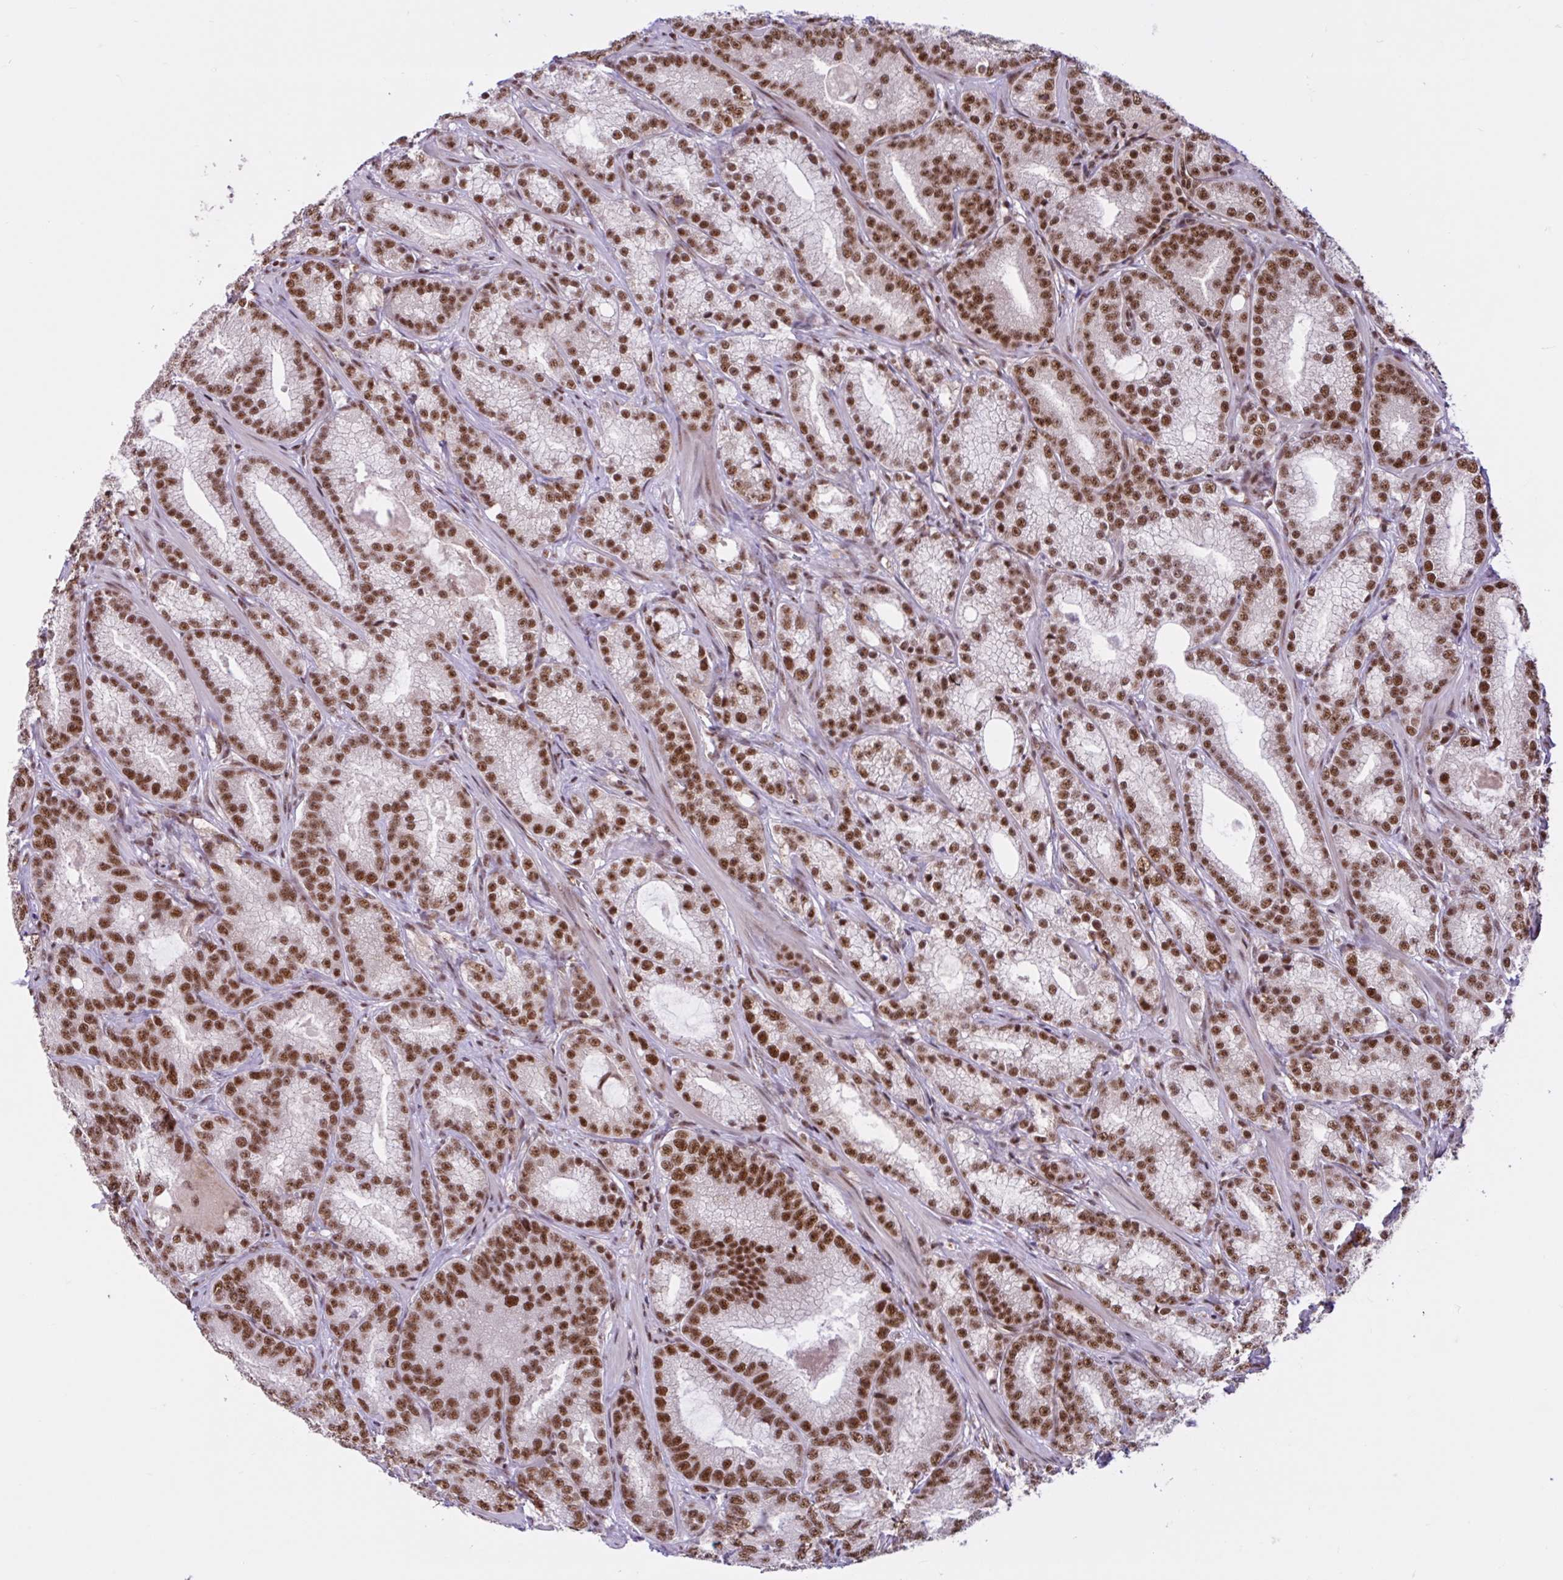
{"staining": {"intensity": "strong", "quantity": ">75%", "location": "nuclear"}, "tissue": "prostate cancer", "cell_type": "Tumor cells", "image_type": "cancer", "snomed": [{"axis": "morphology", "description": "Adenocarcinoma, High grade"}, {"axis": "topography", "description": "Prostate"}], "caption": "Strong nuclear positivity is appreciated in about >75% of tumor cells in adenocarcinoma (high-grade) (prostate). (DAB IHC, brown staining for protein, blue staining for nuclei).", "gene": "CCDC12", "patient": {"sex": "male", "age": 65}}